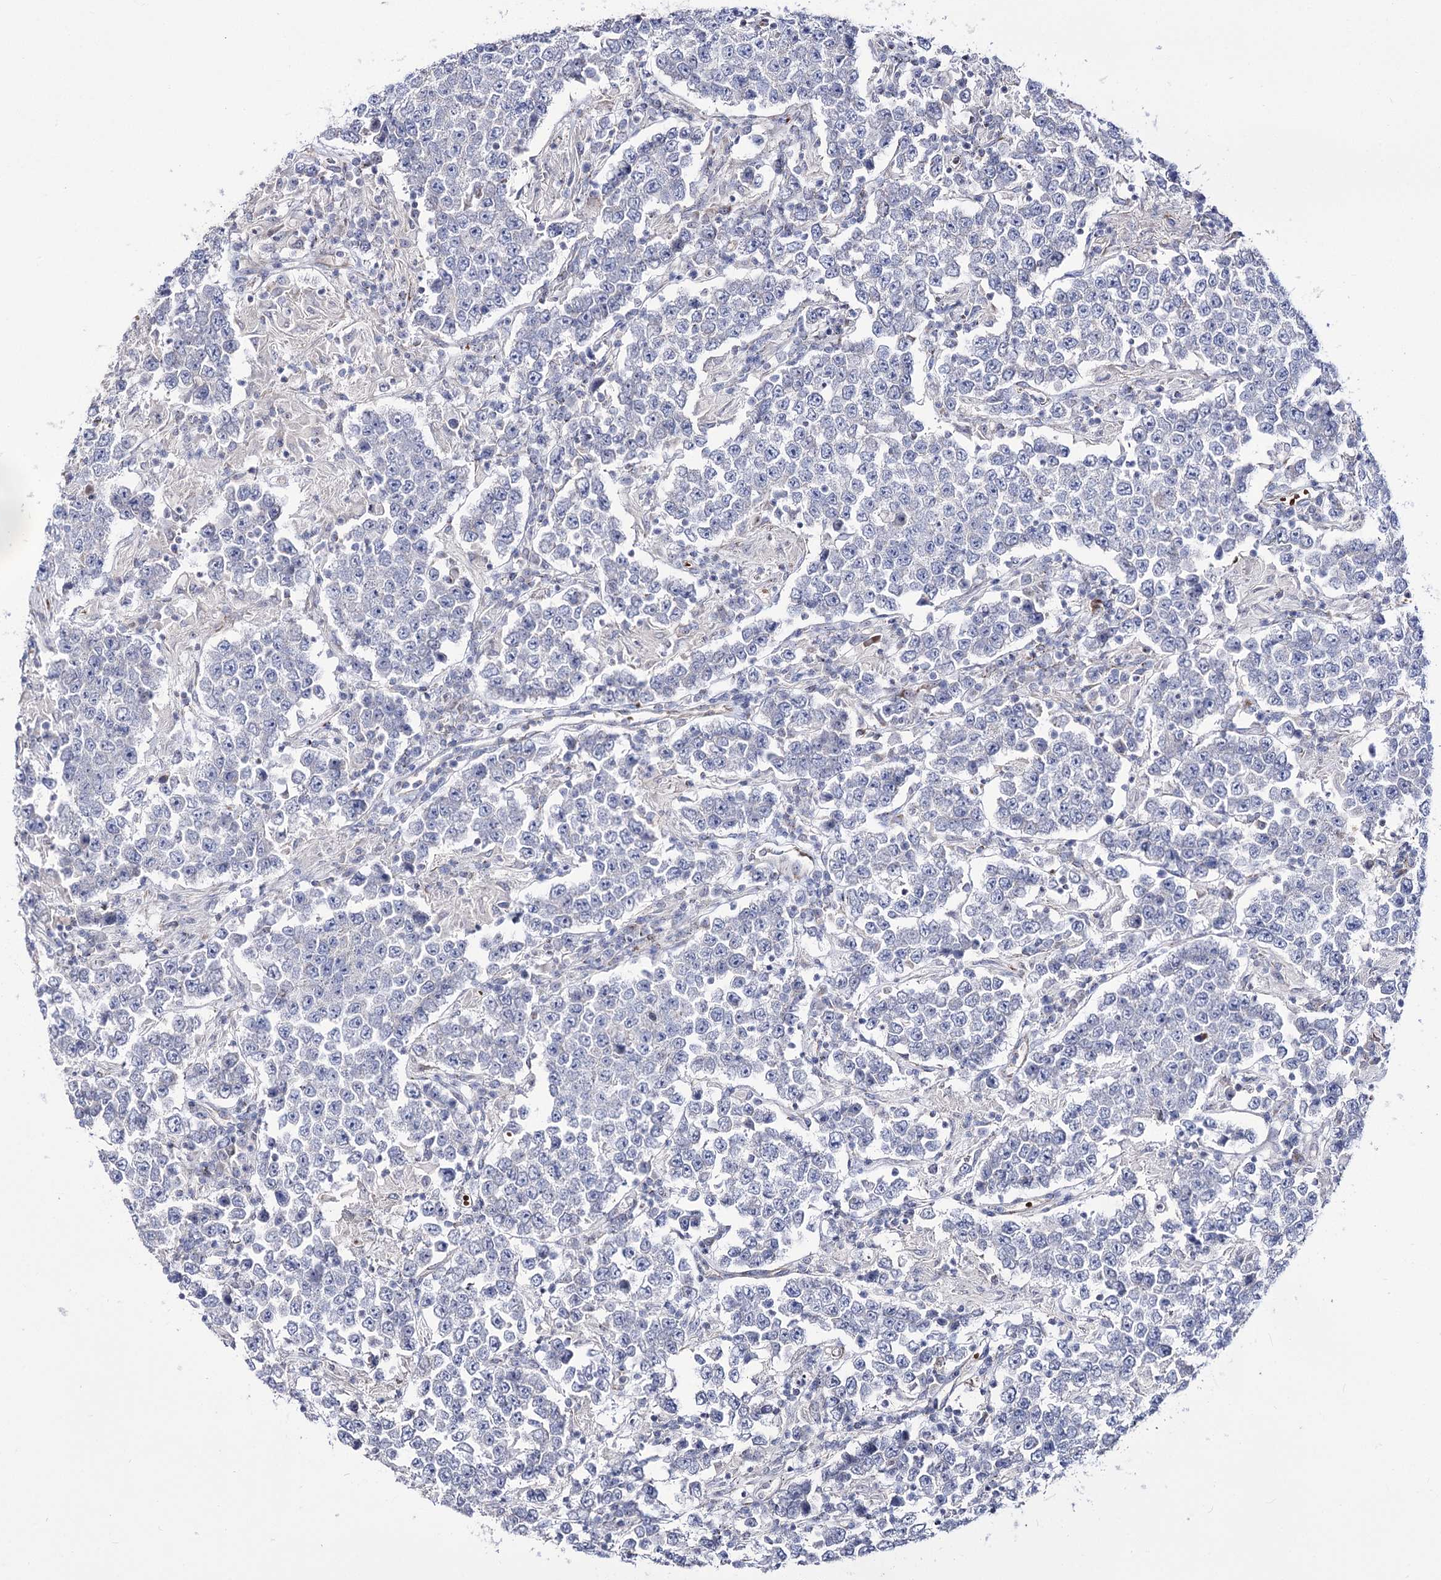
{"staining": {"intensity": "negative", "quantity": "none", "location": "none"}, "tissue": "testis cancer", "cell_type": "Tumor cells", "image_type": "cancer", "snomed": [{"axis": "morphology", "description": "Normal tissue, NOS"}, {"axis": "morphology", "description": "Urothelial carcinoma, High grade"}, {"axis": "morphology", "description": "Seminoma, NOS"}, {"axis": "morphology", "description": "Carcinoma, Embryonal, NOS"}, {"axis": "topography", "description": "Urinary bladder"}, {"axis": "topography", "description": "Testis"}], "caption": "This is an IHC micrograph of human testis cancer. There is no expression in tumor cells.", "gene": "OSBPL5", "patient": {"sex": "male", "age": 41}}